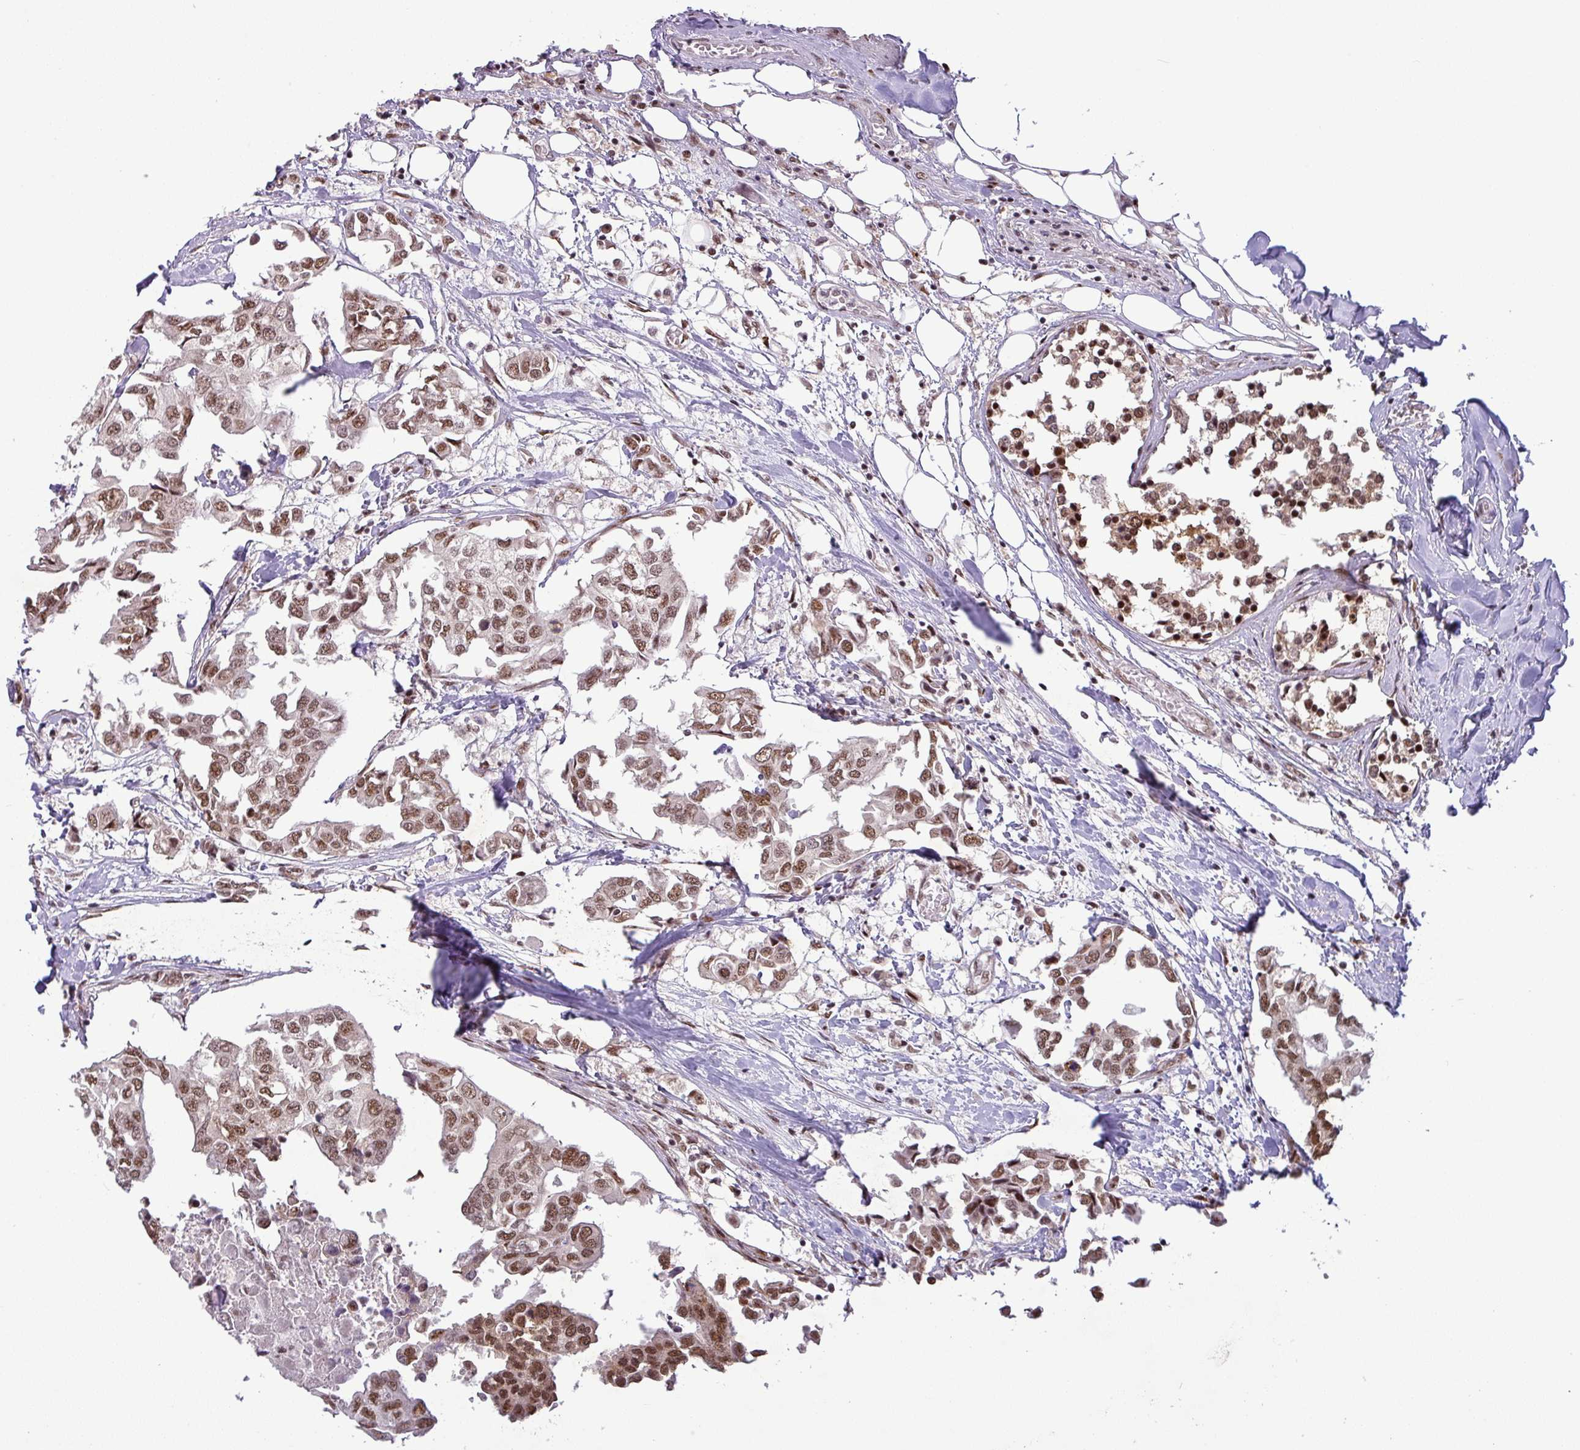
{"staining": {"intensity": "moderate", "quantity": ">75%", "location": "nuclear"}, "tissue": "breast cancer", "cell_type": "Tumor cells", "image_type": "cancer", "snomed": [{"axis": "morphology", "description": "Duct carcinoma"}, {"axis": "topography", "description": "Breast"}], "caption": "Immunohistochemistry (DAB (3,3'-diaminobenzidine)) staining of breast cancer displays moderate nuclear protein positivity in approximately >75% of tumor cells.", "gene": "SRSF2", "patient": {"sex": "female", "age": 83}}